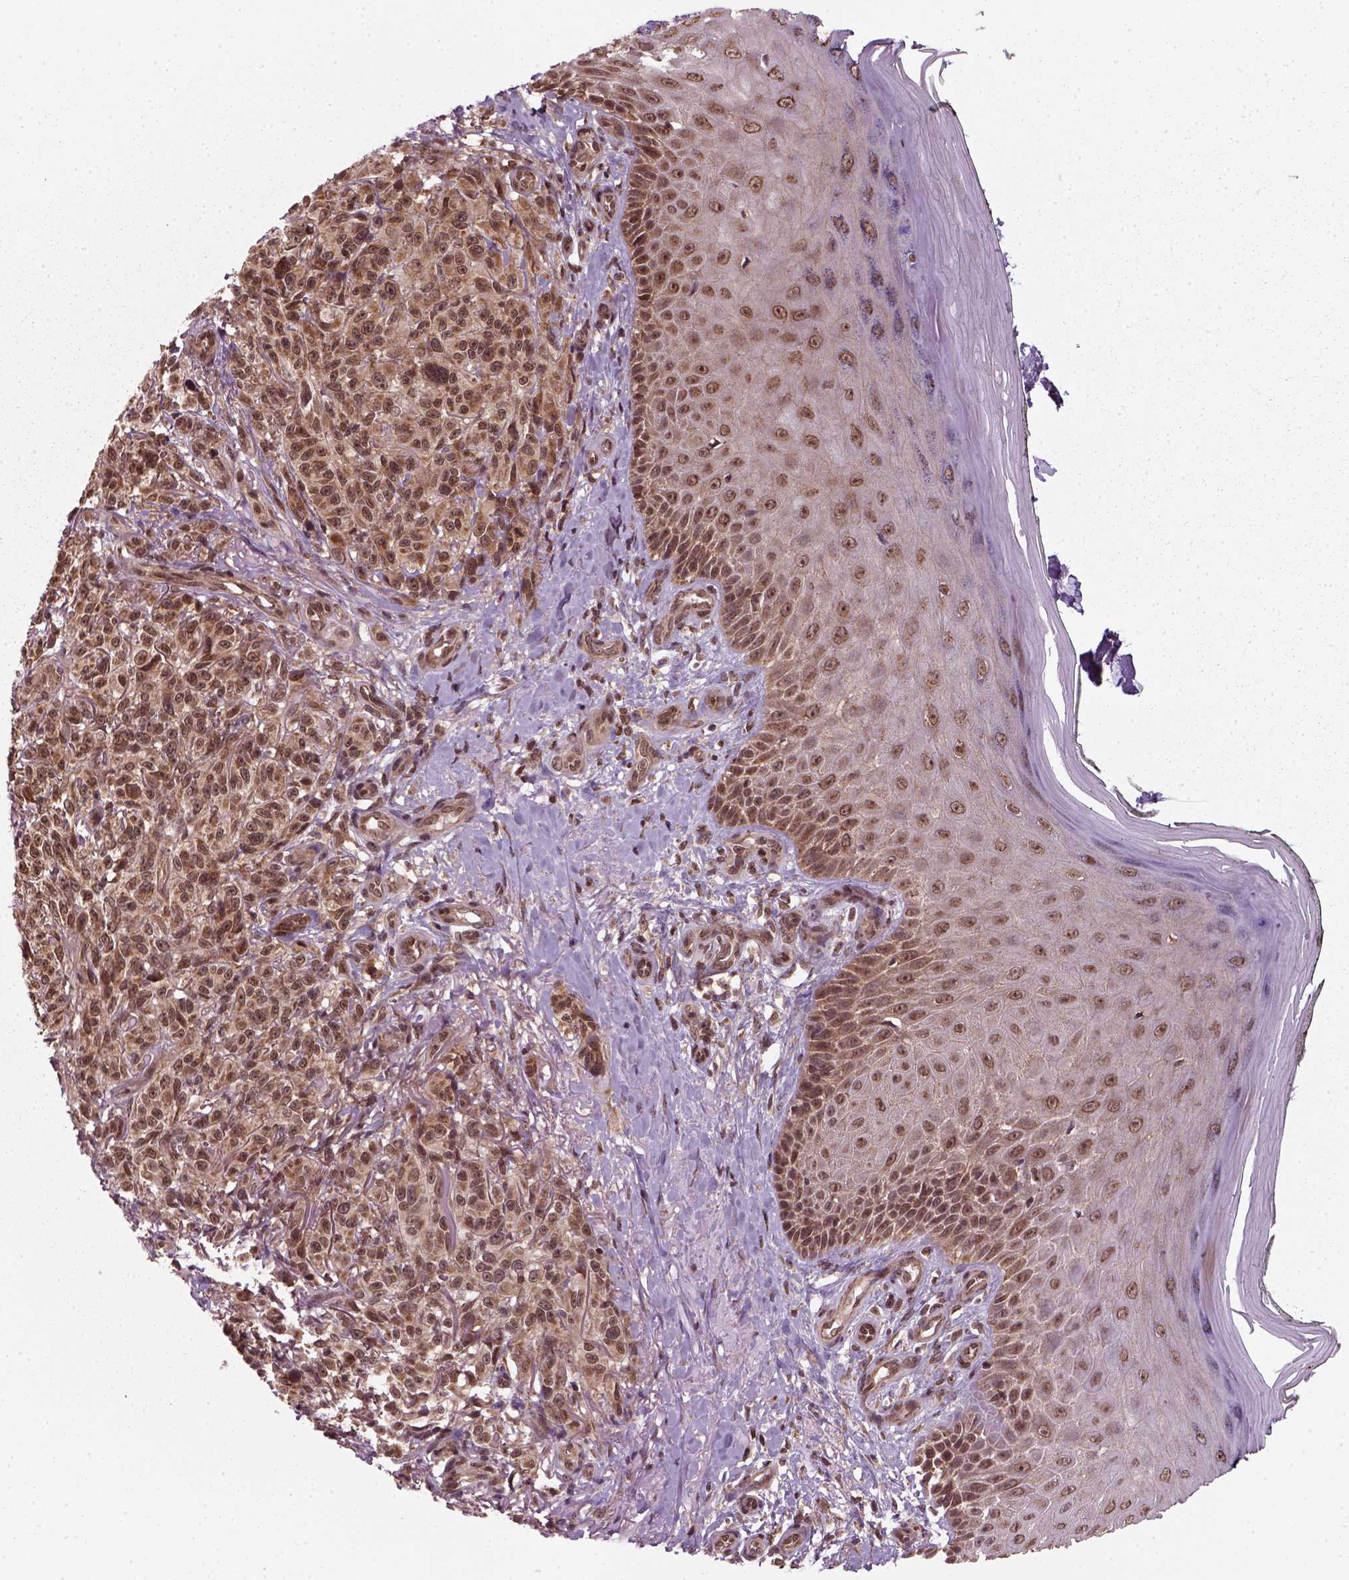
{"staining": {"intensity": "moderate", "quantity": ">75%", "location": "cytoplasmic/membranous,nuclear"}, "tissue": "melanoma", "cell_type": "Tumor cells", "image_type": "cancer", "snomed": [{"axis": "morphology", "description": "Malignant melanoma, NOS"}, {"axis": "topography", "description": "Skin"}], "caption": "A brown stain shows moderate cytoplasmic/membranous and nuclear positivity of a protein in melanoma tumor cells.", "gene": "NUDT9", "patient": {"sex": "female", "age": 85}}